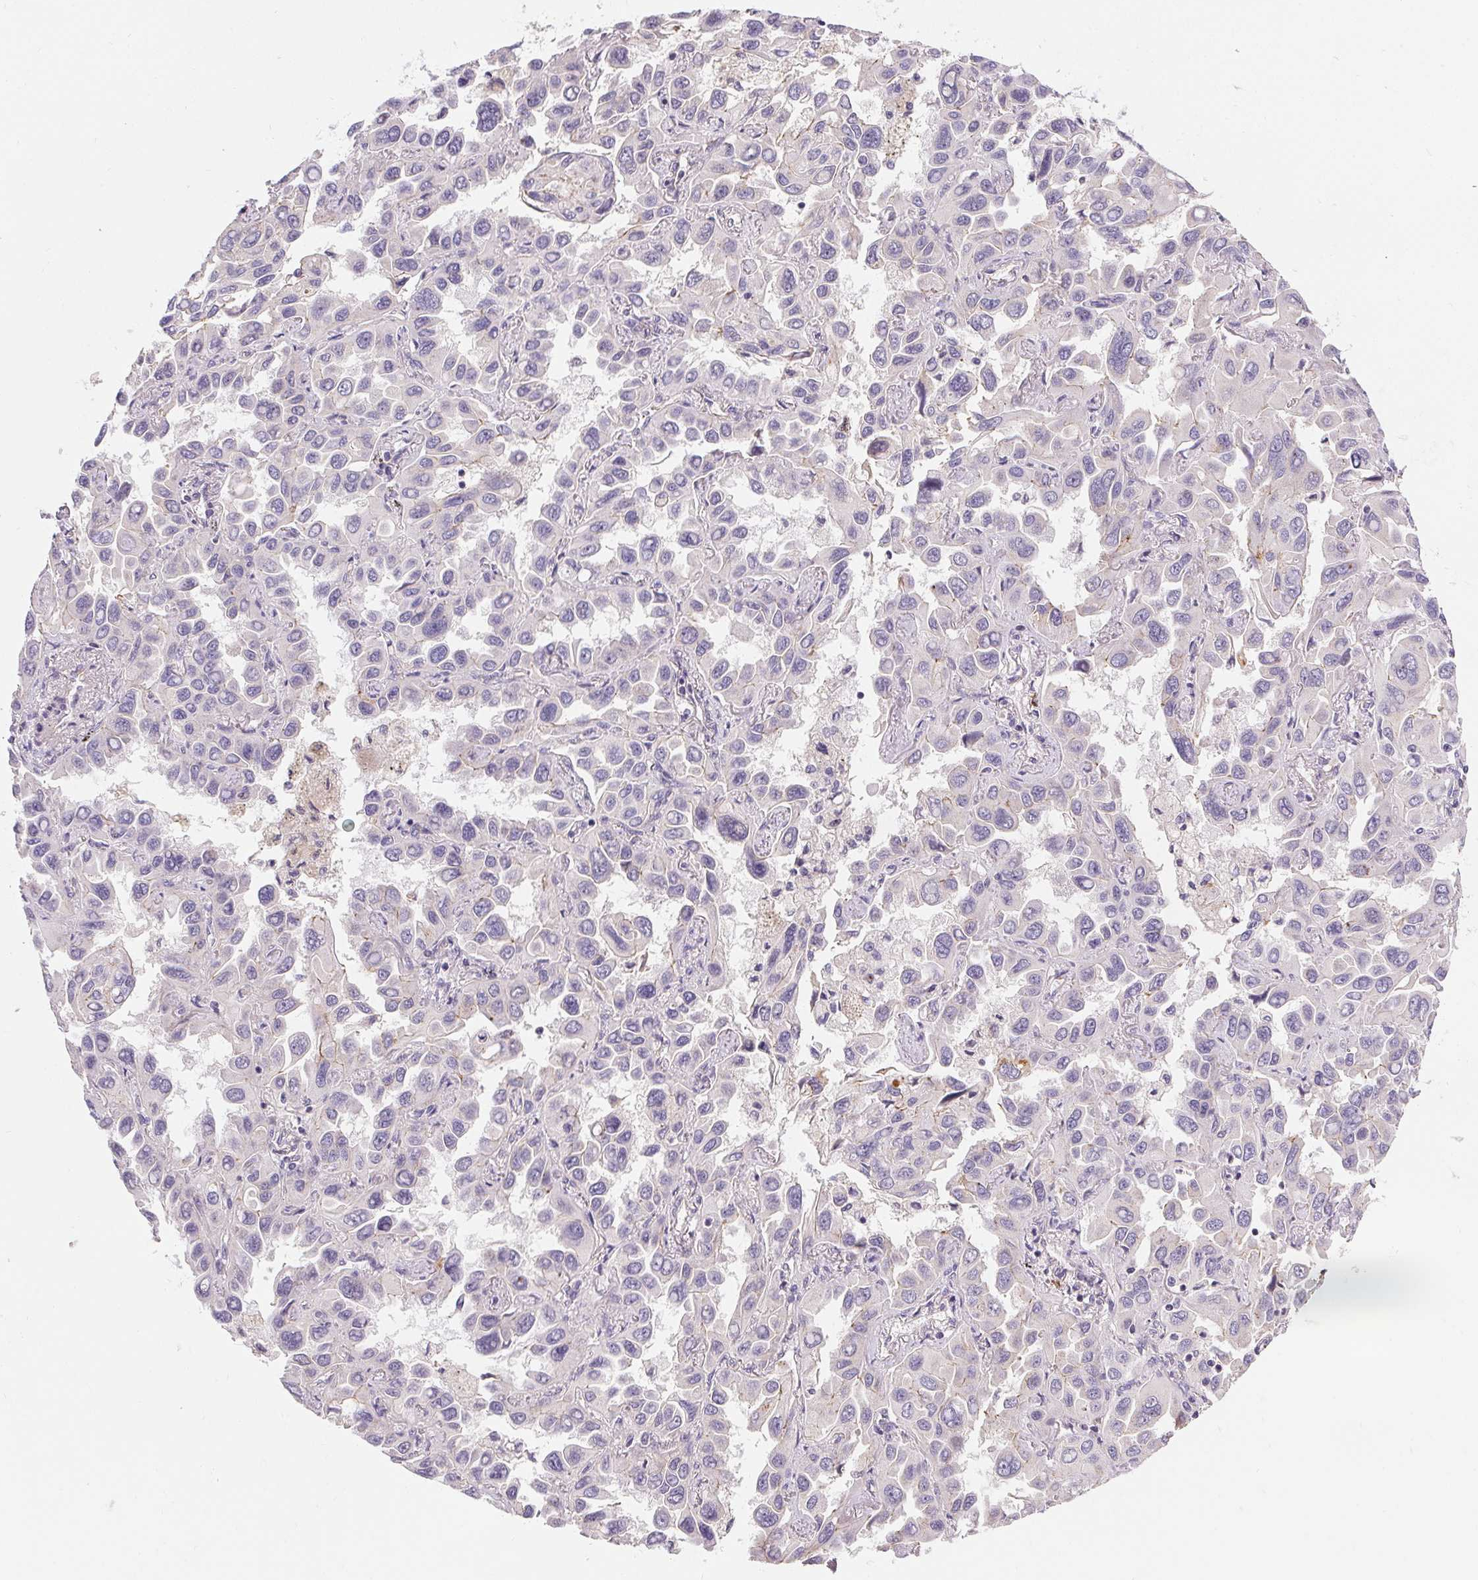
{"staining": {"intensity": "negative", "quantity": "none", "location": "none"}, "tissue": "lung cancer", "cell_type": "Tumor cells", "image_type": "cancer", "snomed": [{"axis": "morphology", "description": "Adenocarcinoma, NOS"}, {"axis": "topography", "description": "Lung"}], "caption": "Protein analysis of lung adenocarcinoma reveals no significant expression in tumor cells.", "gene": "APLP1", "patient": {"sex": "male", "age": 64}}